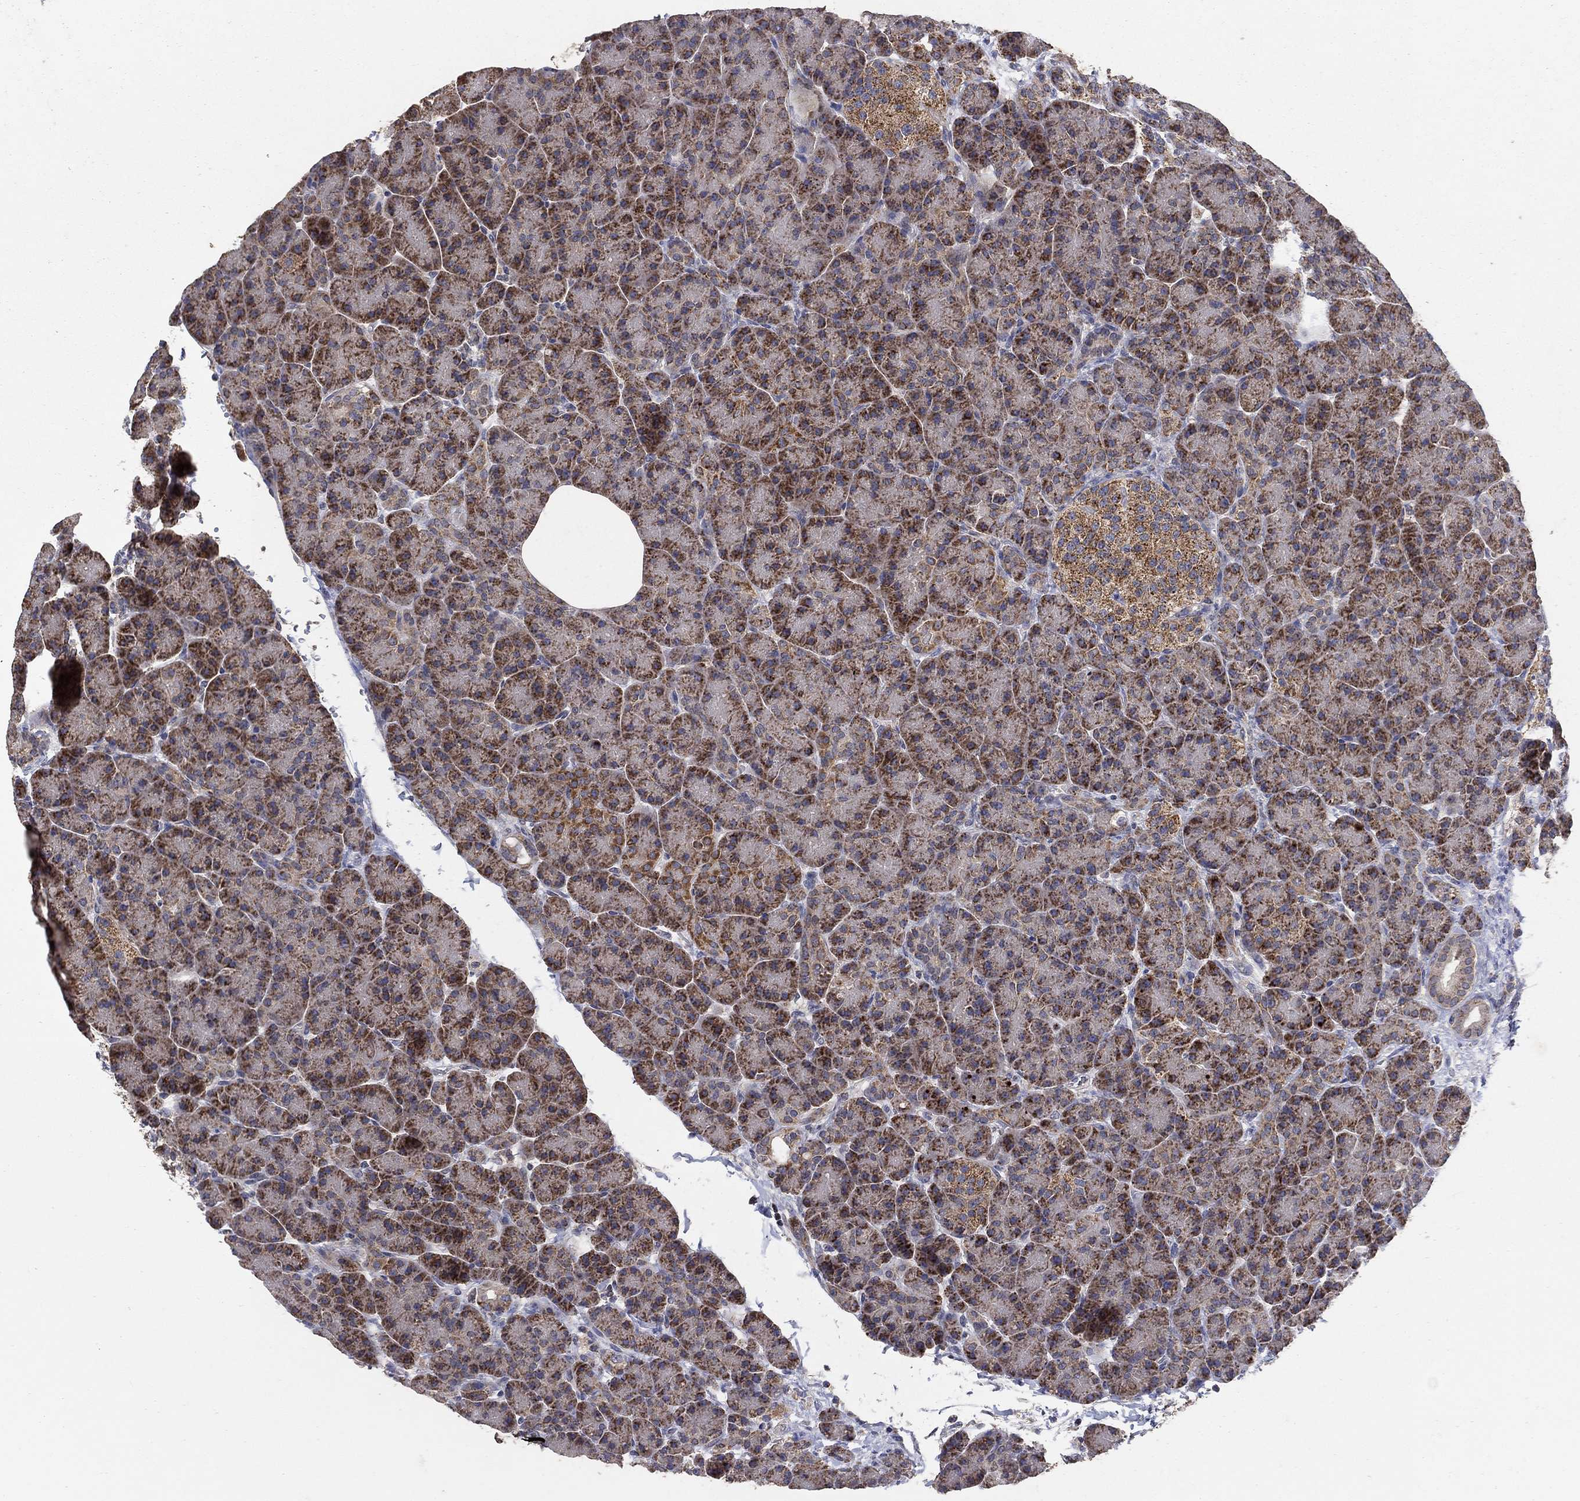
{"staining": {"intensity": "strong", "quantity": ">75%", "location": "cytoplasmic/membranous"}, "tissue": "pancreas", "cell_type": "Exocrine glandular cells", "image_type": "normal", "snomed": [{"axis": "morphology", "description": "Normal tissue, NOS"}, {"axis": "topography", "description": "Pancreas"}], "caption": "The immunohistochemical stain shows strong cytoplasmic/membranous positivity in exocrine glandular cells of normal pancreas. (brown staining indicates protein expression, while blue staining denotes nuclei).", "gene": "GPSM1", "patient": {"sex": "female", "age": 63}}